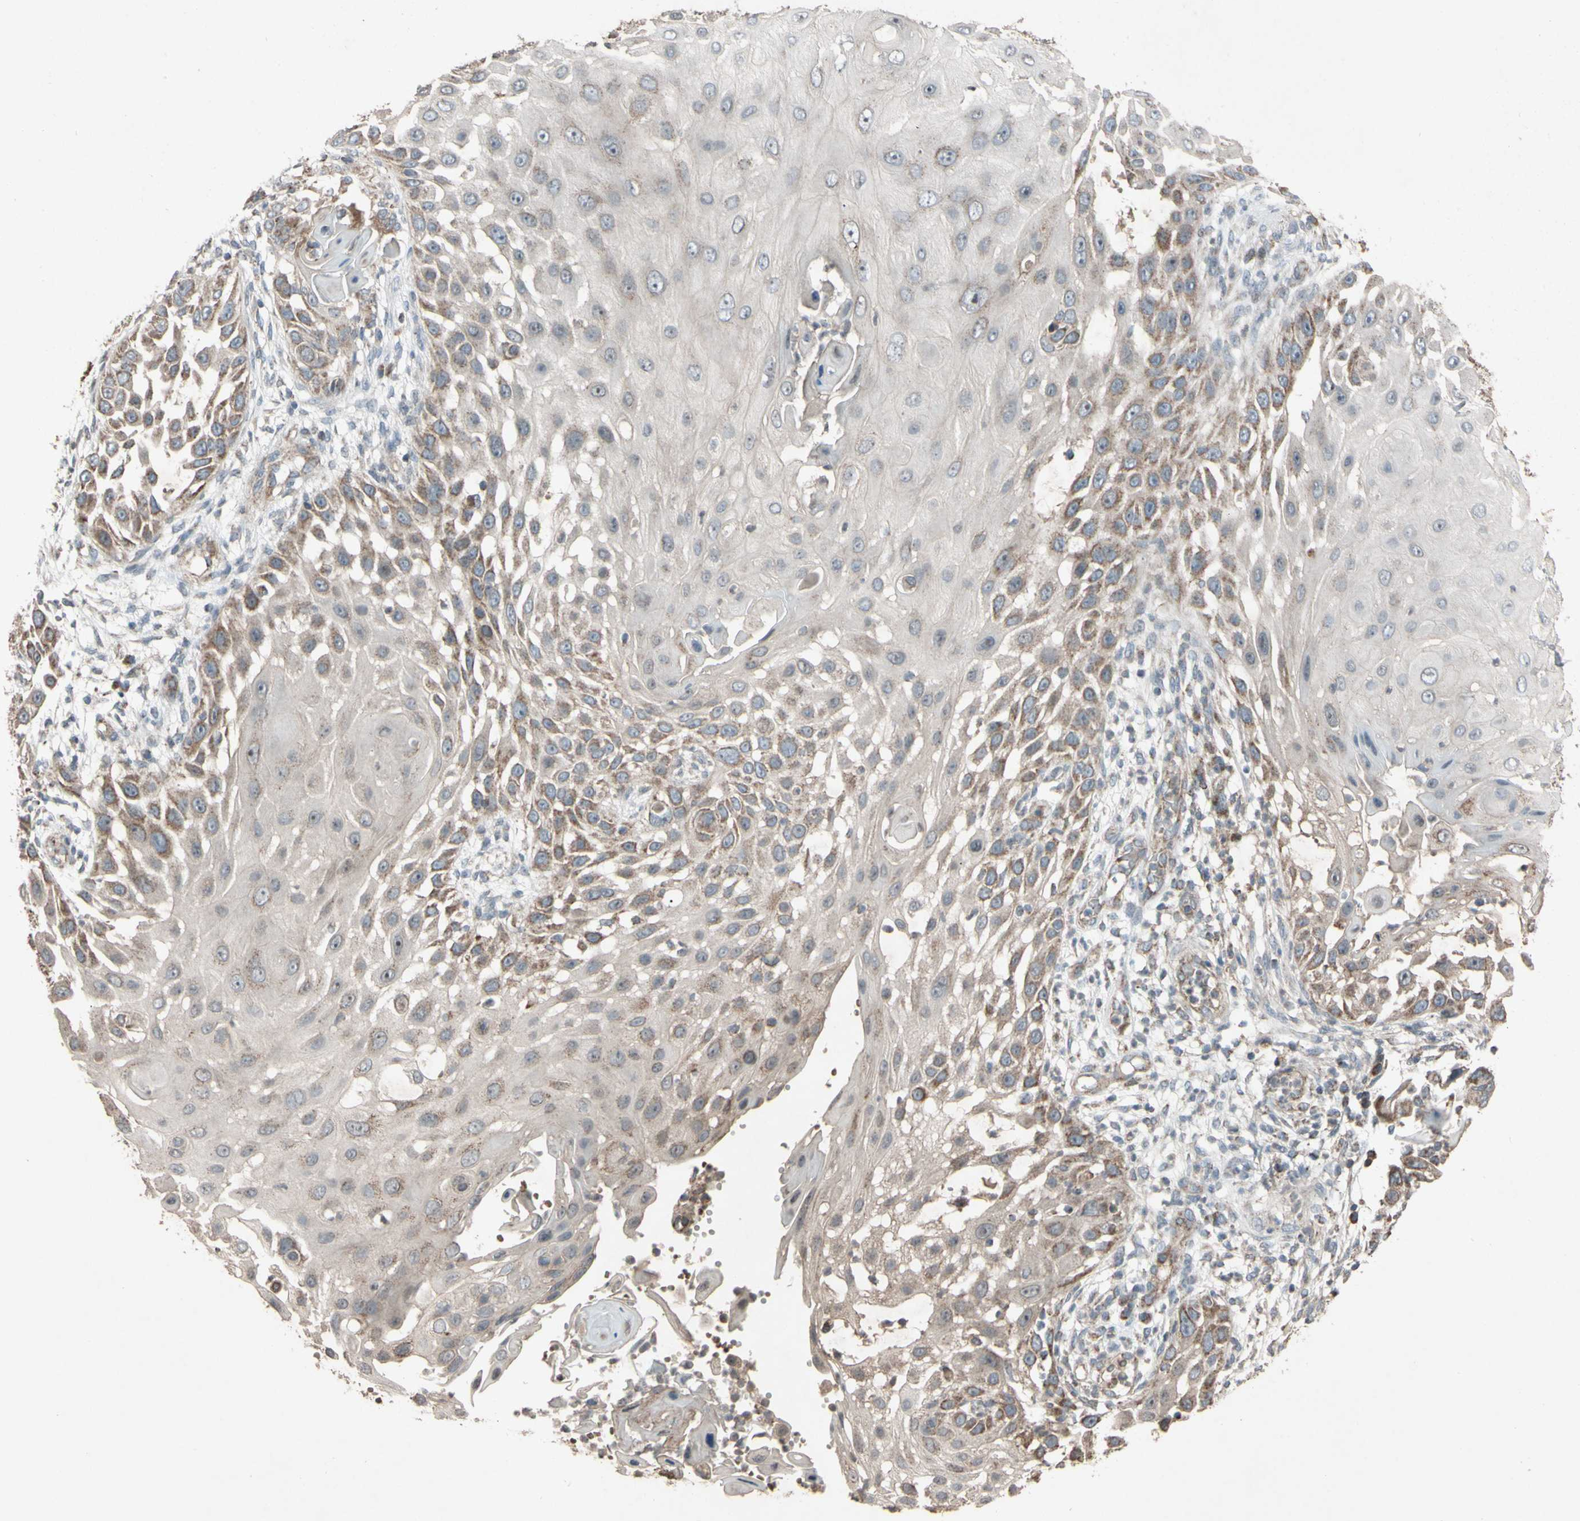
{"staining": {"intensity": "moderate", "quantity": "25%-75%", "location": "cytoplasmic/membranous"}, "tissue": "skin cancer", "cell_type": "Tumor cells", "image_type": "cancer", "snomed": [{"axis": "morphology", "description": "Squamous cell carcinoma, NOS"}, {"axis": "topography", "description": "Skin"}], "caption": "Immunohistochemical staining of skin cancer displays moderate cytoplasmic/membranous protein positivity in about 25%-75% of tumor cells.", "gene": "ACOT8", "patient": {"sex": "female", "age": 44}}